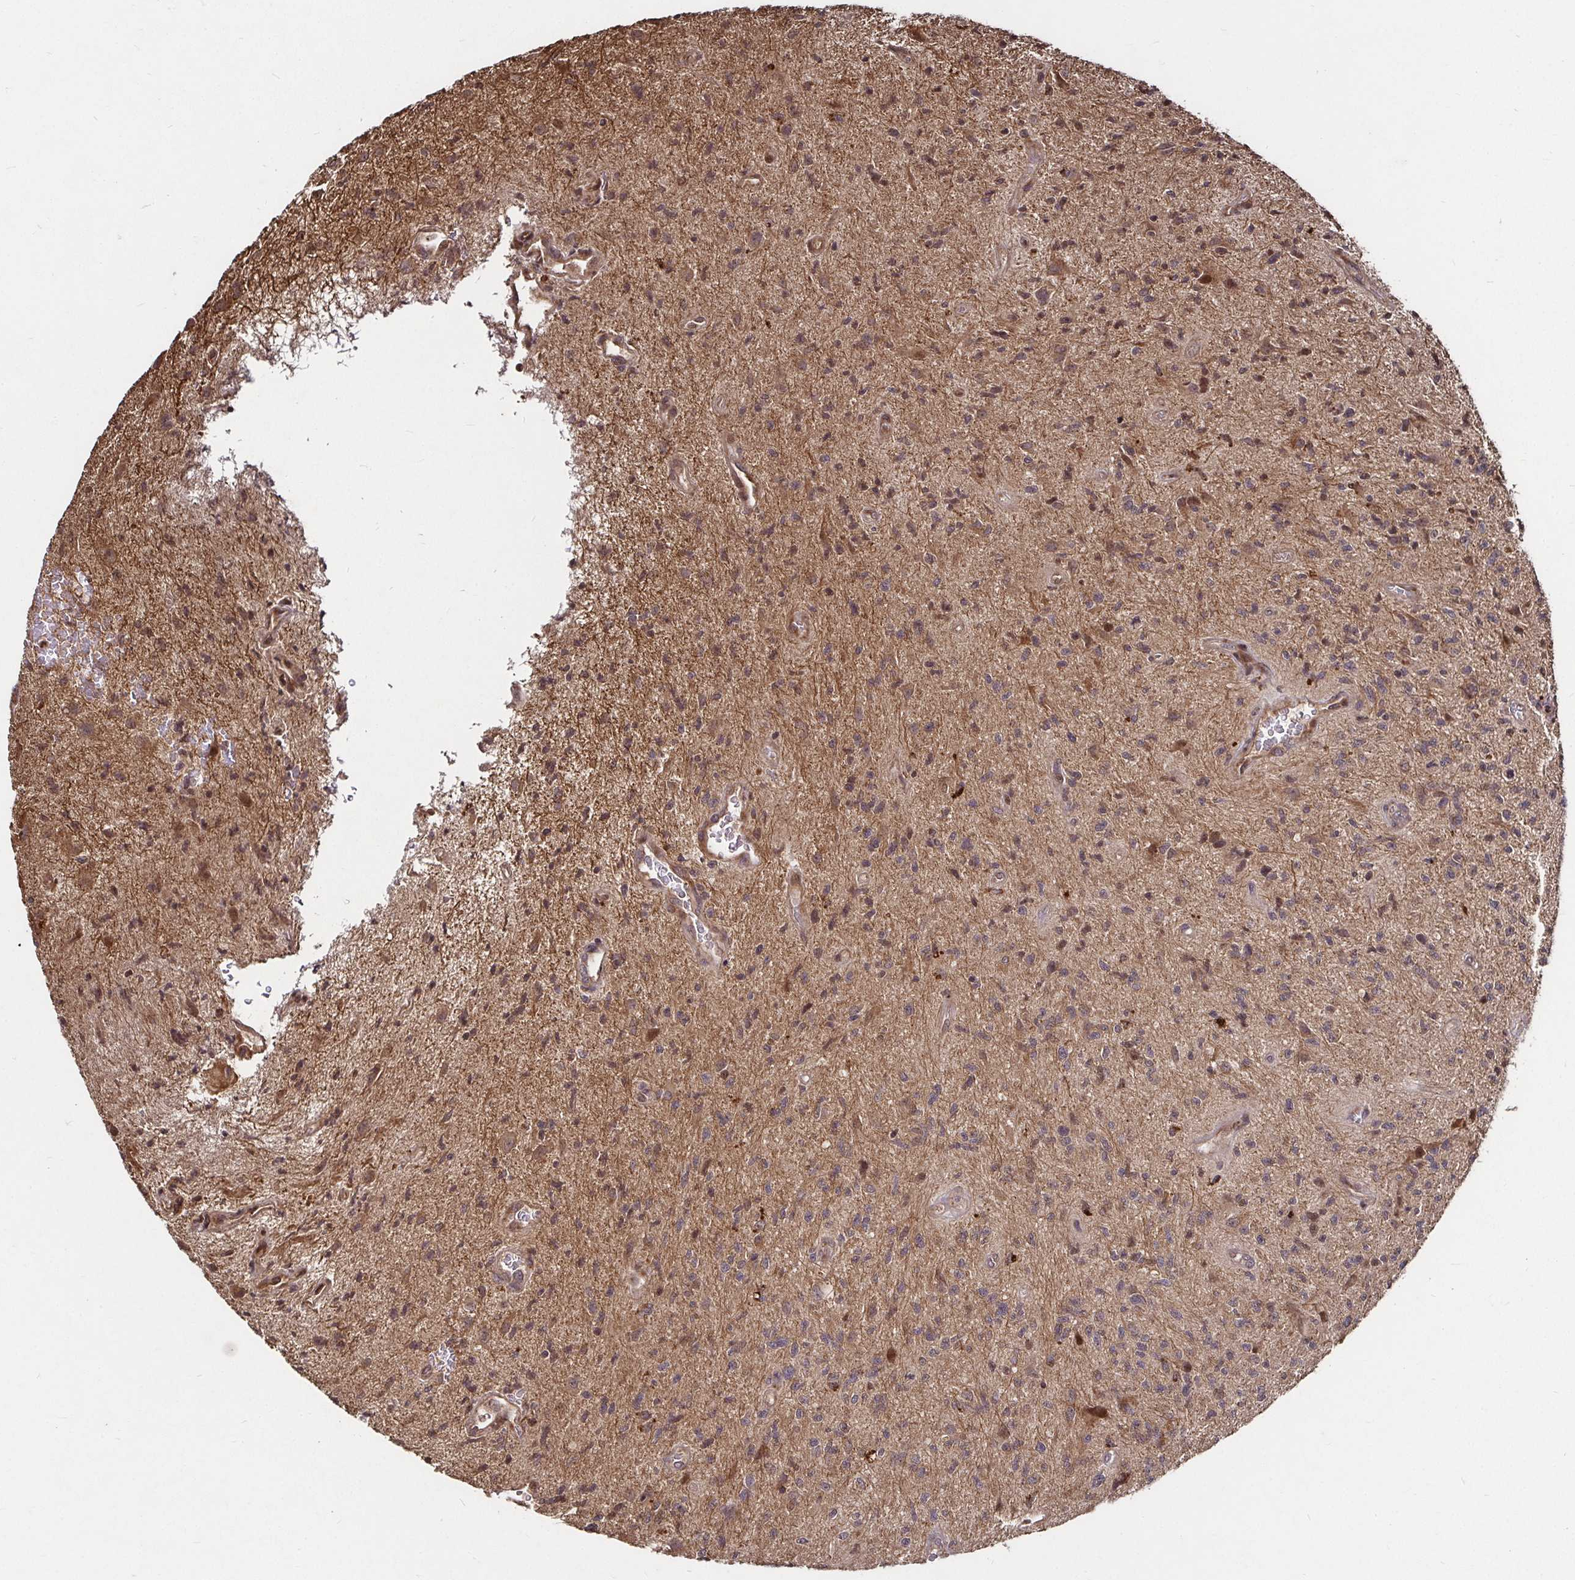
{"staining": {"intensity": "moderate", "quantity": "25%-75%", "location": "cytoplasmic/membranous"}, "tissue": "glioma", "cell_type": "Tumor cells", "image_type": "cancer", "snomed": [{"axis": "morphology", "description": "Glioma, malignant, High grade"}, {"axis": "topography", "description": "Brain"}], "caption": "A brown stain highlights moderate cytoplasmic/membranous staining of a protein in glioma tumor cells. The staining was performed using DAB (3,3'-diaminobenzidine) to visualize the protein expression in brown, while the nuclei were stained in blue with hematoxylin (Magnification: 20x).", "gene": "SMYD3", "patient": {"sex": "male", "age": 67}}